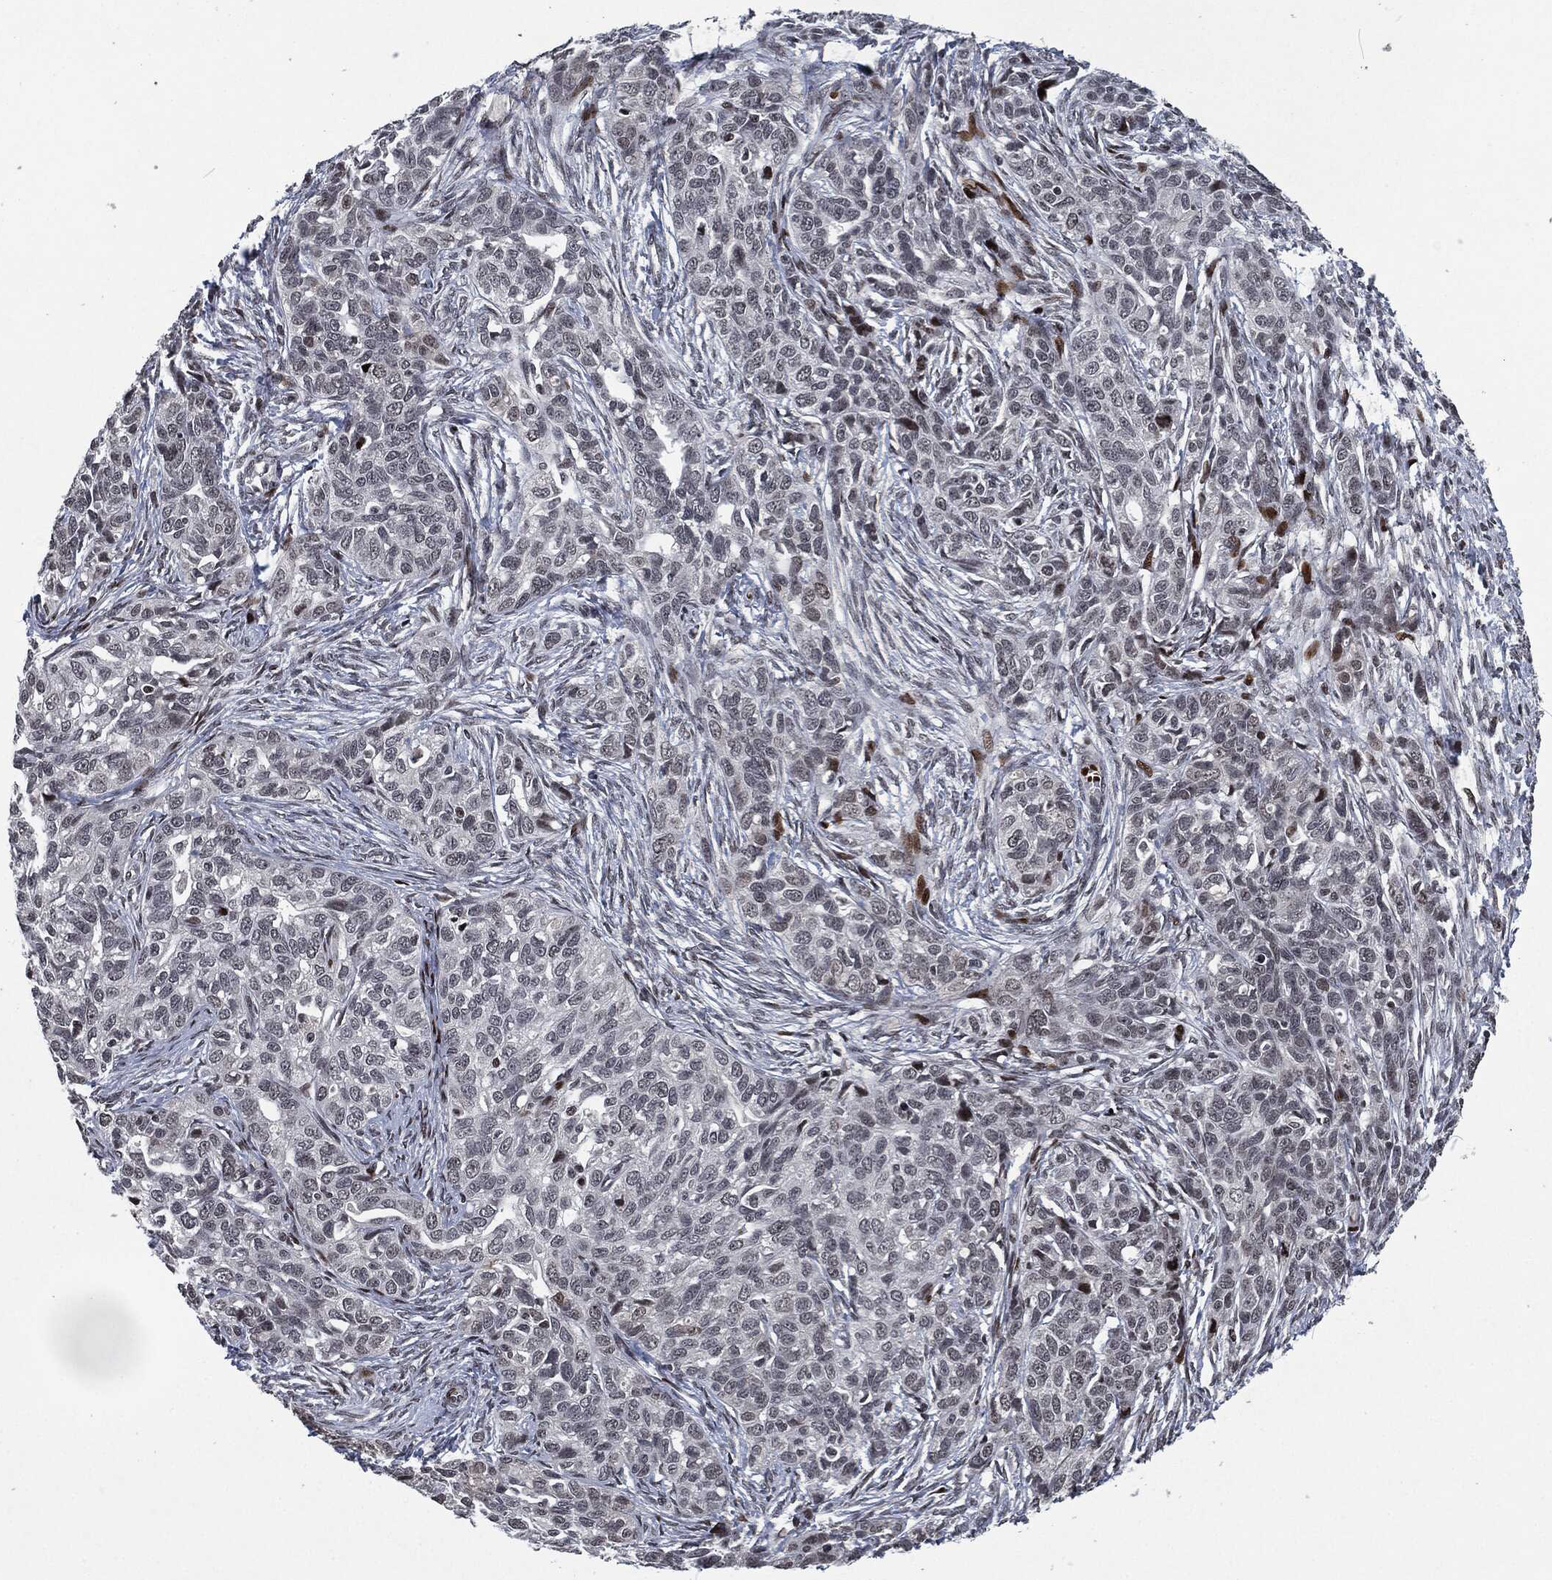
{"staining": {"intensity": "negative", "quantity": "none", "location": "none"}, "tissue": "ovarian cancer", "cell_type": "Tumor cells", "image_type": "cancer", "snomed": [{"axis": "morphology", "description": "Cystadenocarcinoma, serous, NOS"}, {"axis": "topography", "description": "Ovary"}], "caption": "The IHC photomicrograph has no significant positivity in tumor cells of ovarian cancer (serous cystadenocarcinoma) tissue.", "gene": "EGFR", "patient": {"sex": "female", "age": 71}}